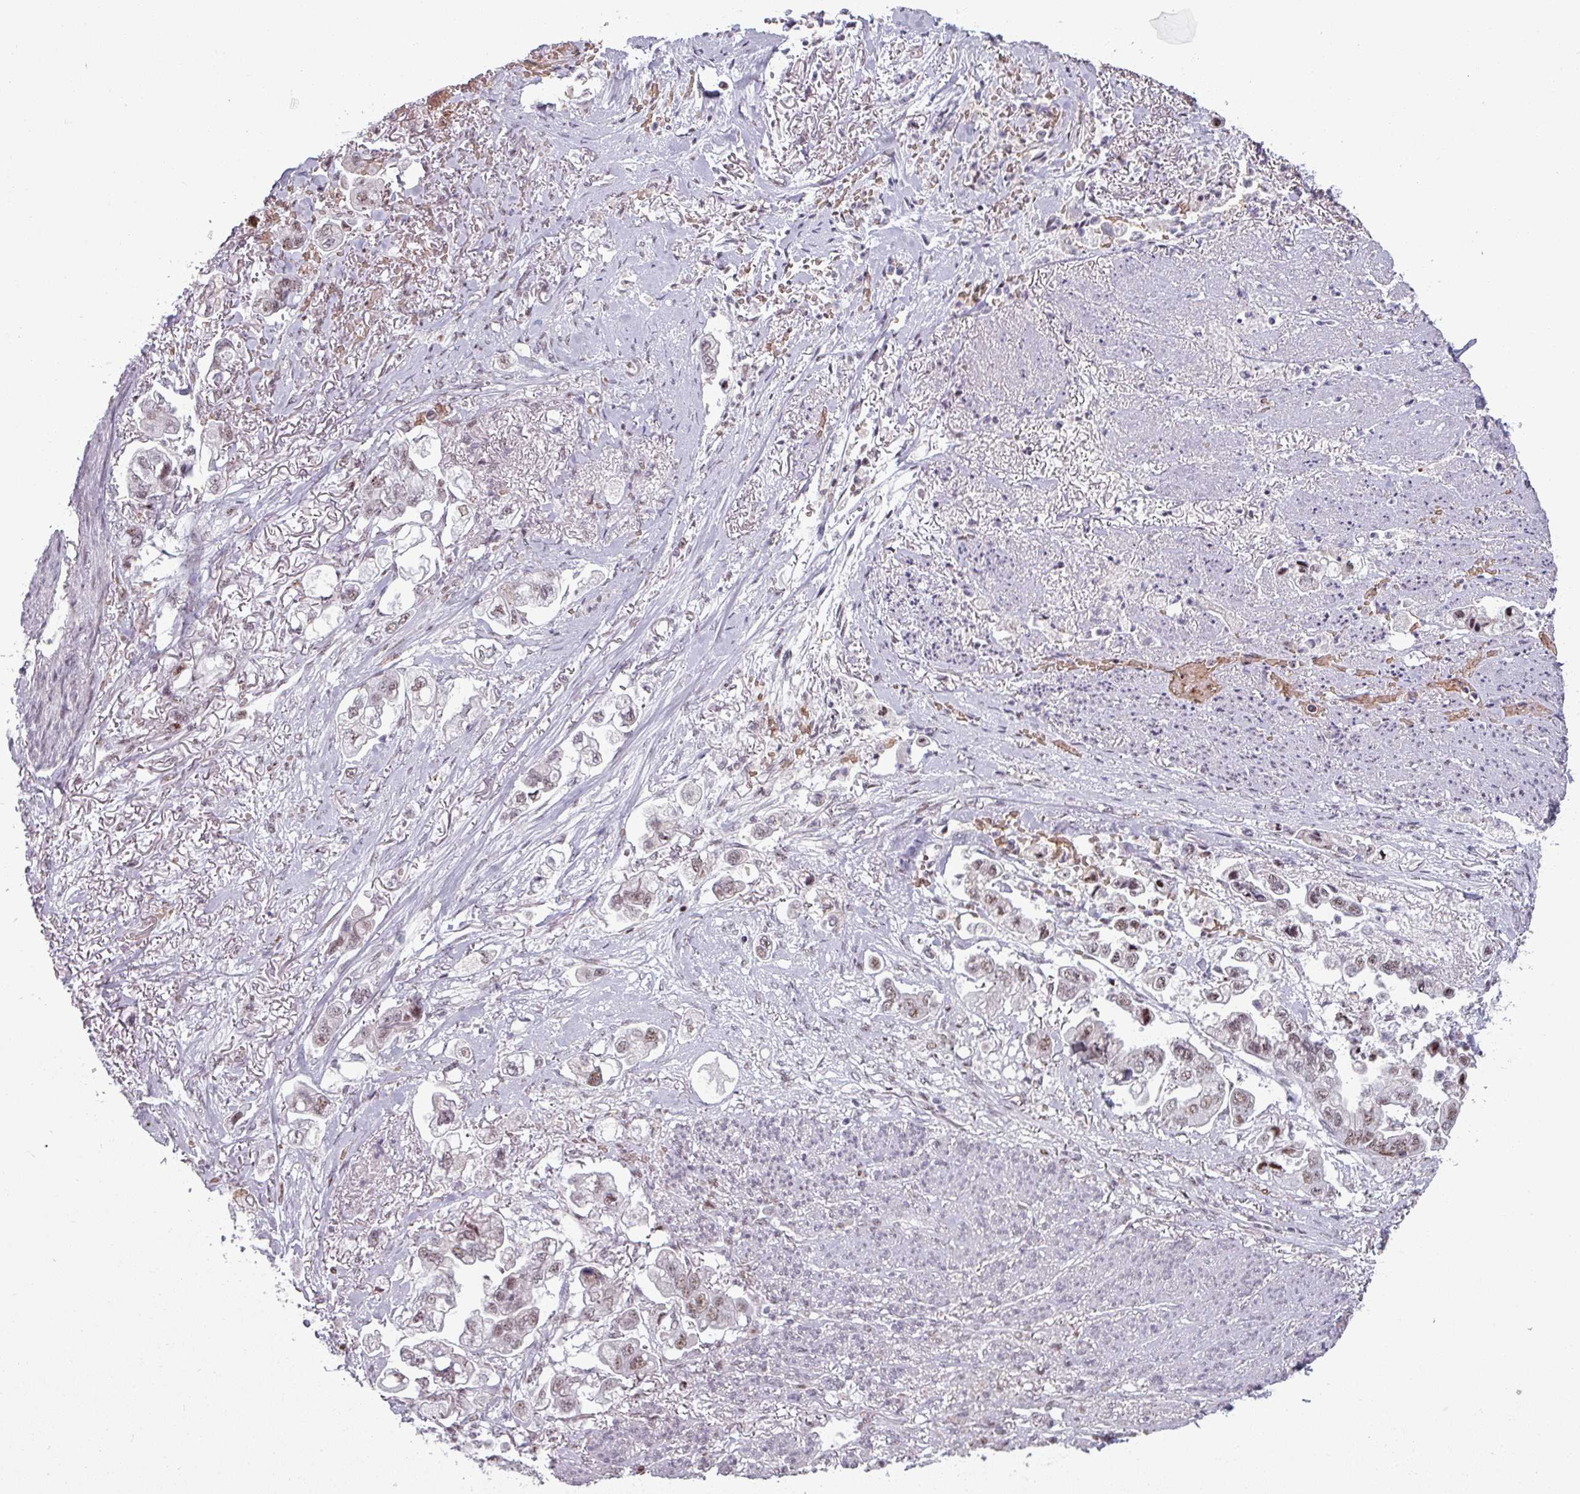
{"staining": {"intensity": "weak", "quantity": ">75%", "location": "nuclear"}, "tissue": "stomach cancer", "cell_type": "Tumor cells", "image_type": "cancer", "snomed": [{"axis": "morphology", "description": "Adenocarcinoma, NOS"}, {"axis": "topography", "description": "Stomach"}], "caption": "This image shows immunohistochemistry (IHC) staining of human stomach adenocarcinoma, with low weak nuclear expression in about >75% of tumor cells.", "gene": "NCOR1", "patient": {"sex": "male", "age": 62}}